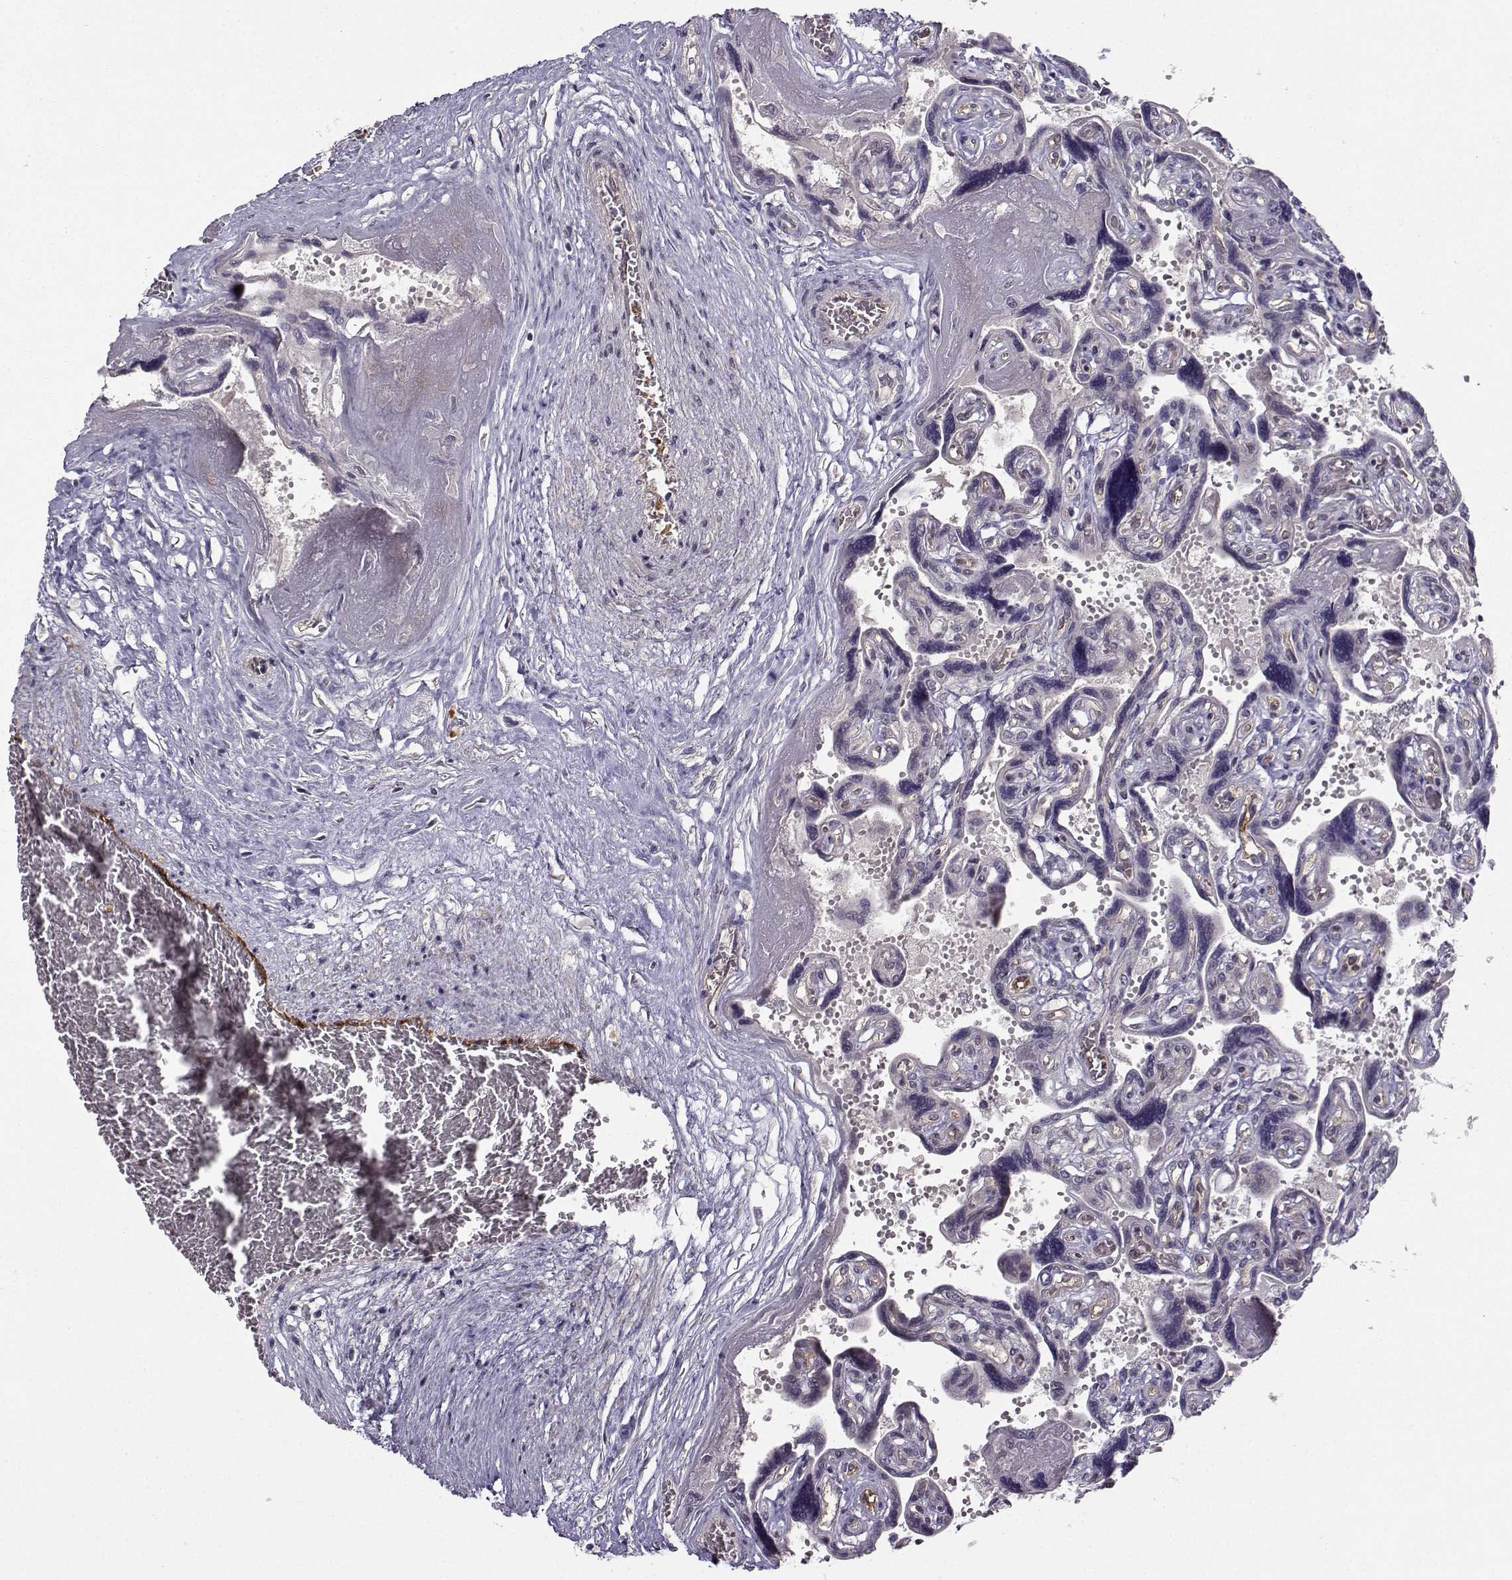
{"staining": {"intensity": "negative", "quantity": "none", "location": "none"}, "tissue": "placenta", "cell_type": "Decidual cells", "image_type": "normal", "snomed": [{"axis": "morphology", "description": "Normal tissue, NOS"}, {"axis": "topography", "description": "Placenta"}], "caption": "Immunohistochemistry (IHC) micrograph of unremarkable human placenta stained for a protein (brown), which displays no positivity in decidual cells. (DAB (3,3'-diaminobenzidine) immunohistochemistry, high magnification).", "gene": "NQO1", "patient": {"sex": "female", "age": 32}}